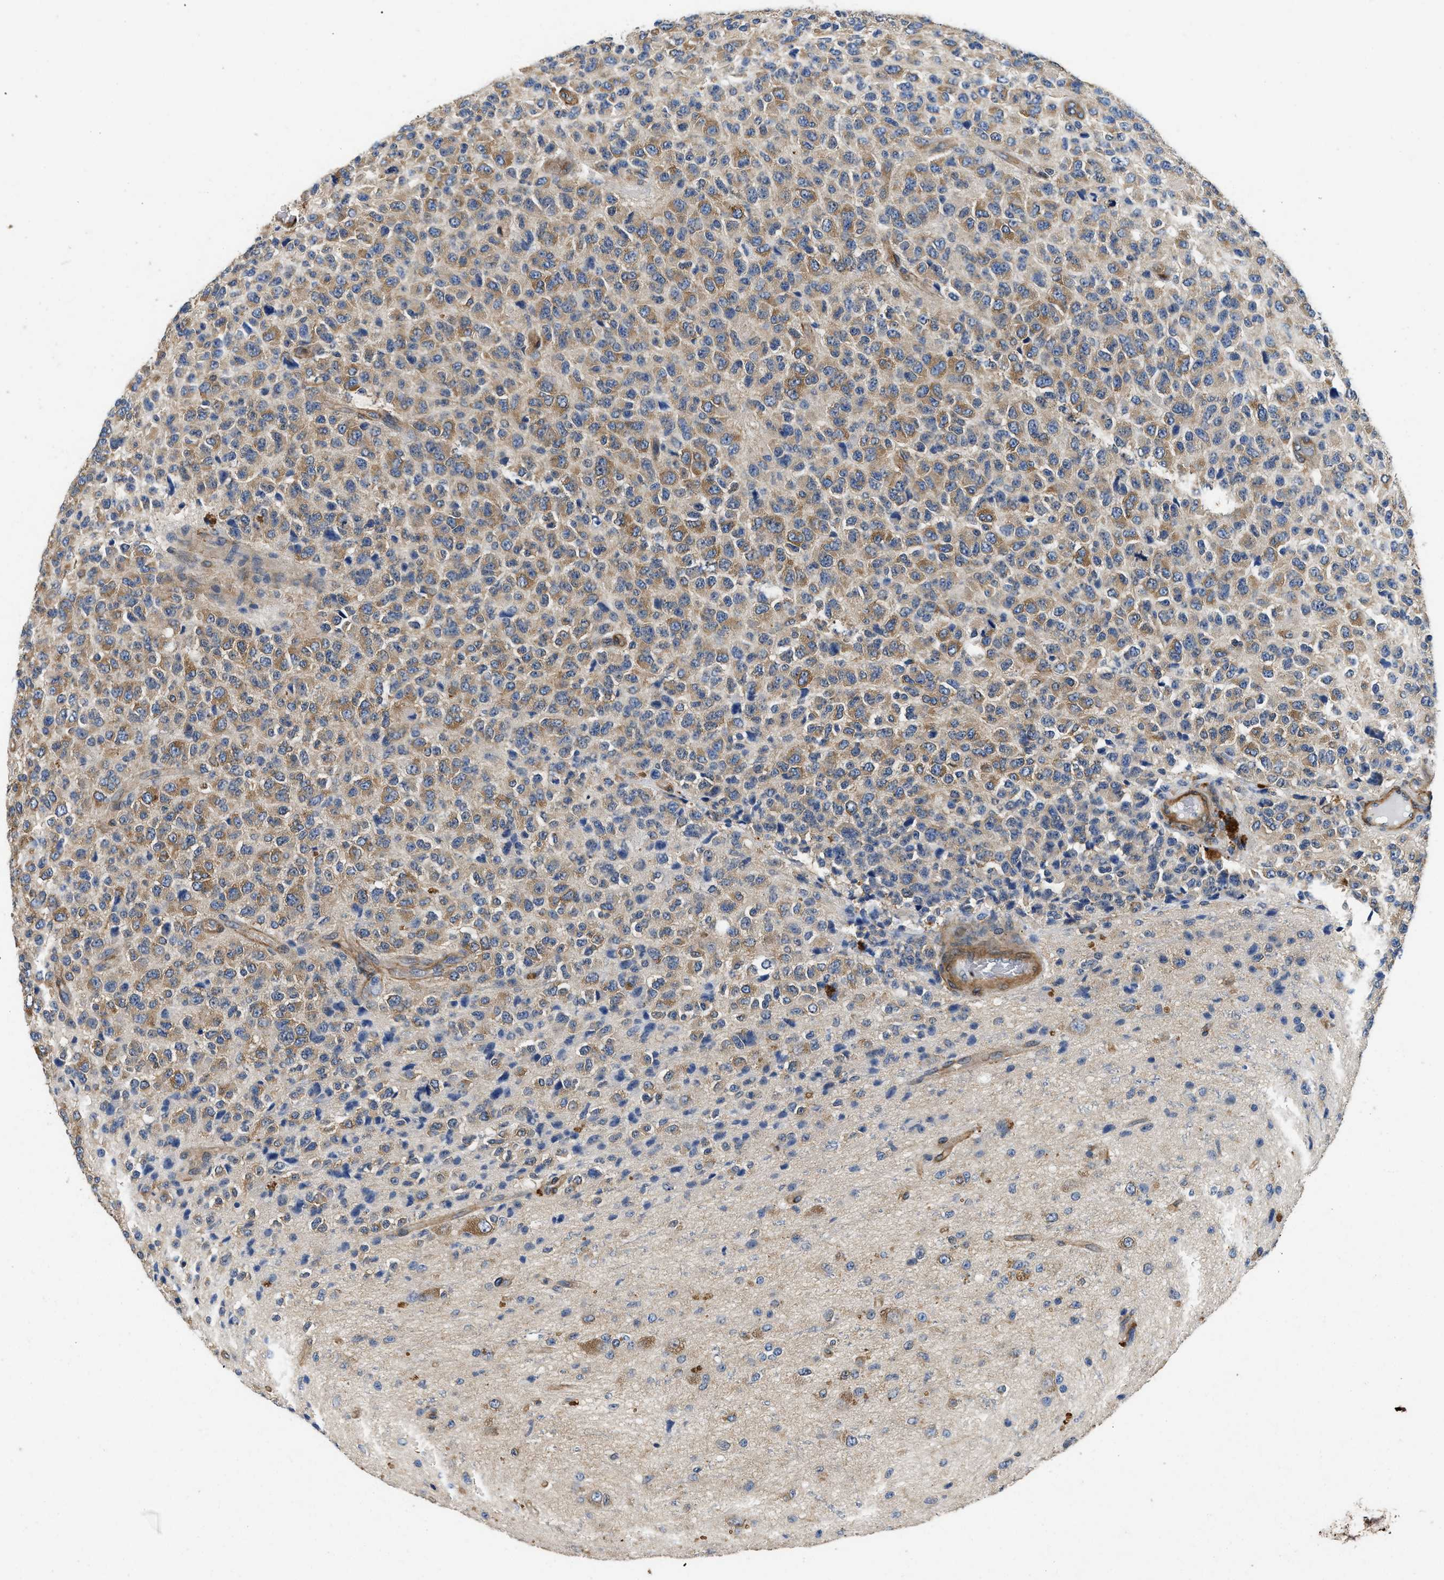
{"staining": {"intensity": "moderate", "quantity": "25%-75%", "location": "cytoplasmic/membranous"}, "tissue": "glioma", "cell_type": "Tumor cells", "image_type": "cancer", "snomed": [{"axis": "morphology", "description": "Glioma, malignant, High grade"}, {"axis": "topography", "description": "pancreas cauda"}], "caption": "High-grade glioma (malignant) stained with DAB immunohistochemistry (IHC) shows medium levels of moderate cytoplasmic/membranous positivity in about 25%-75% of tumor cells.", "gene": "RAPH1", "patient": {"sex": "male", "age": 60}}